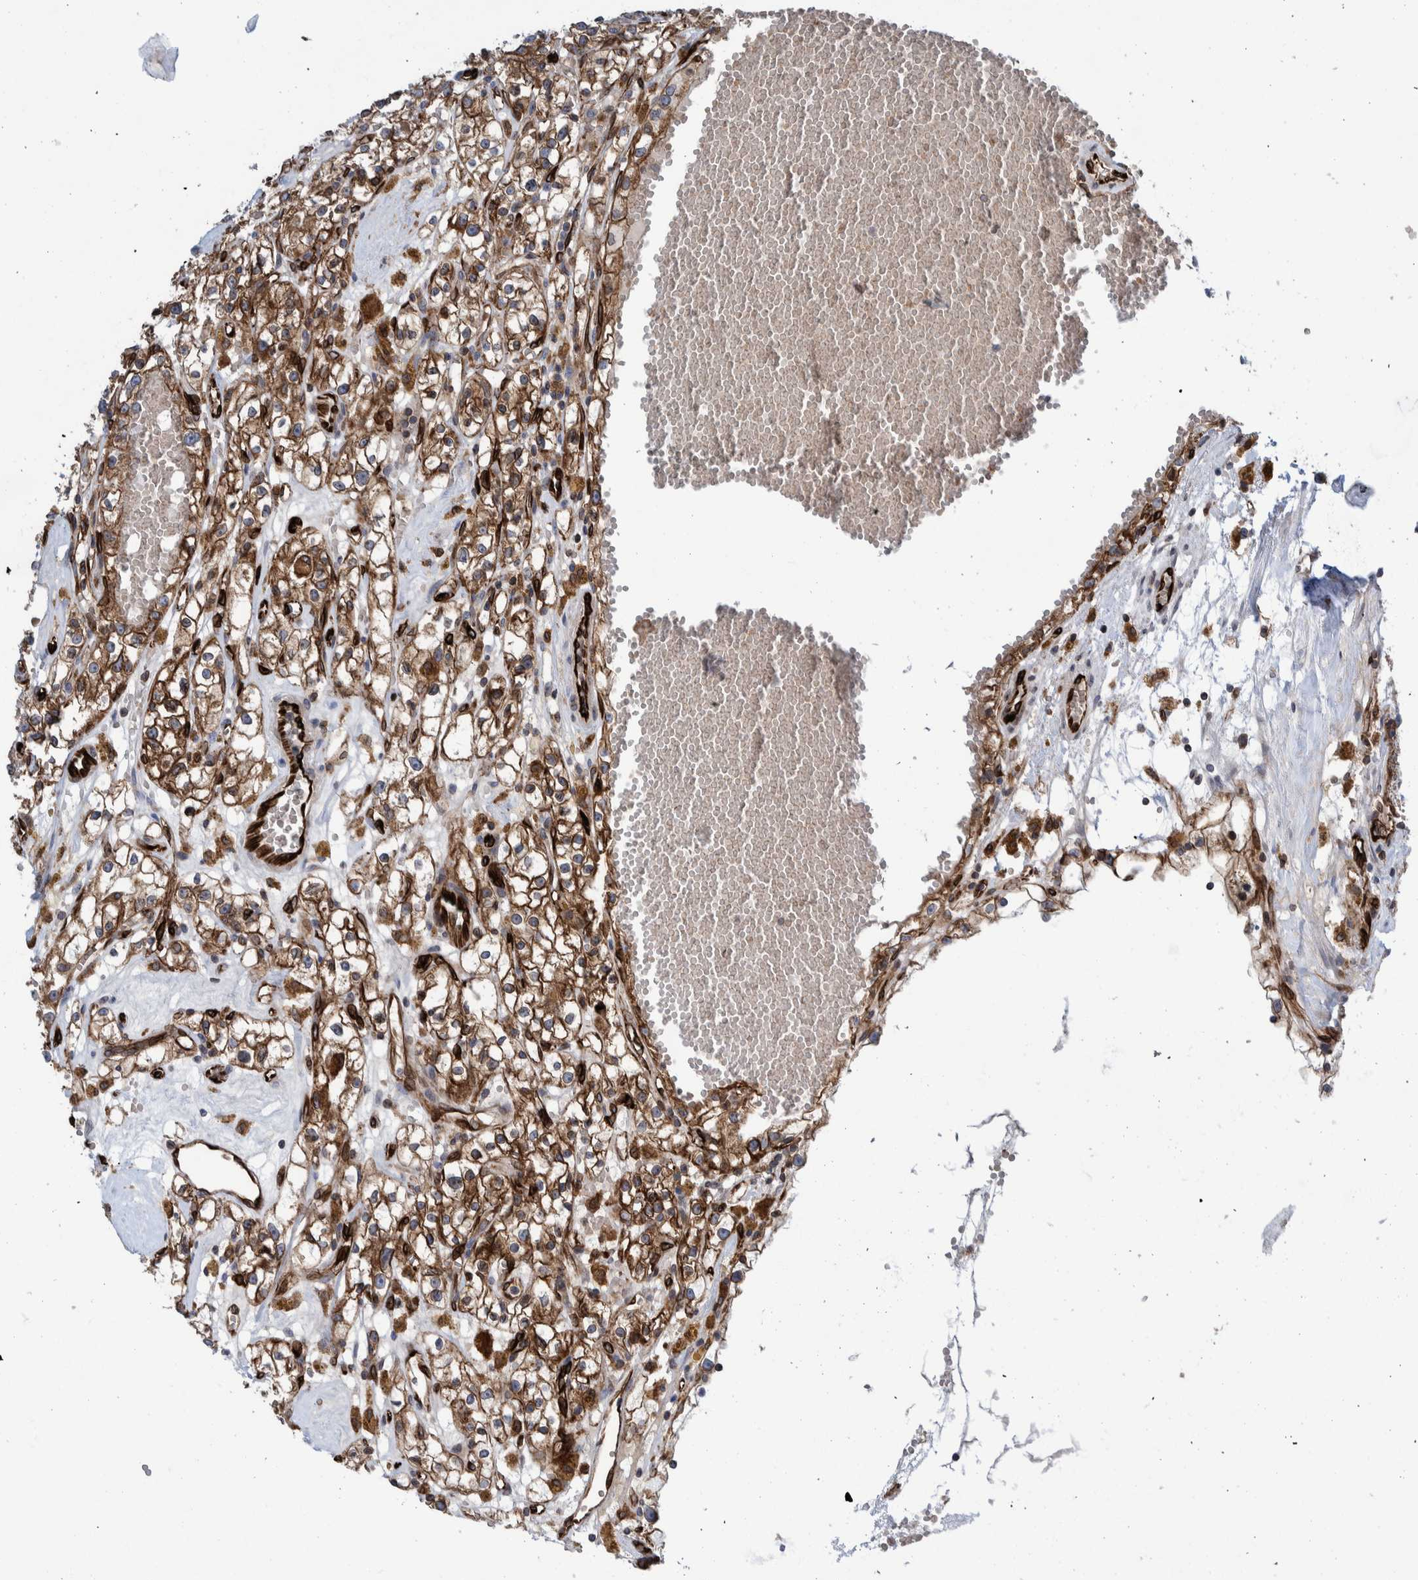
{"staining": {"intensity": "moderate", "quantity": ">75%", "location": "cytoplasmic/membranous"}, "tissue": "renal cancer", "cell_type": "Tumor cells", "image_type": "cancer", "snomed": [{"axis": "morphology", "description": "Adenocarcinoma, NOS"}, {"axis": "topography", "description": "Kidney"}], "caption": "This photomicrograph reveals adenocarcinoma (renal) stained with immunohistochemistry to label a protein in brown. The cytoplasmic/membranous of tumor cells show moderate positivity for the protein. Nuclei are counter-stained blue.", "gene": "THEM6", "patient": {"sex": "male", "age": 56}}